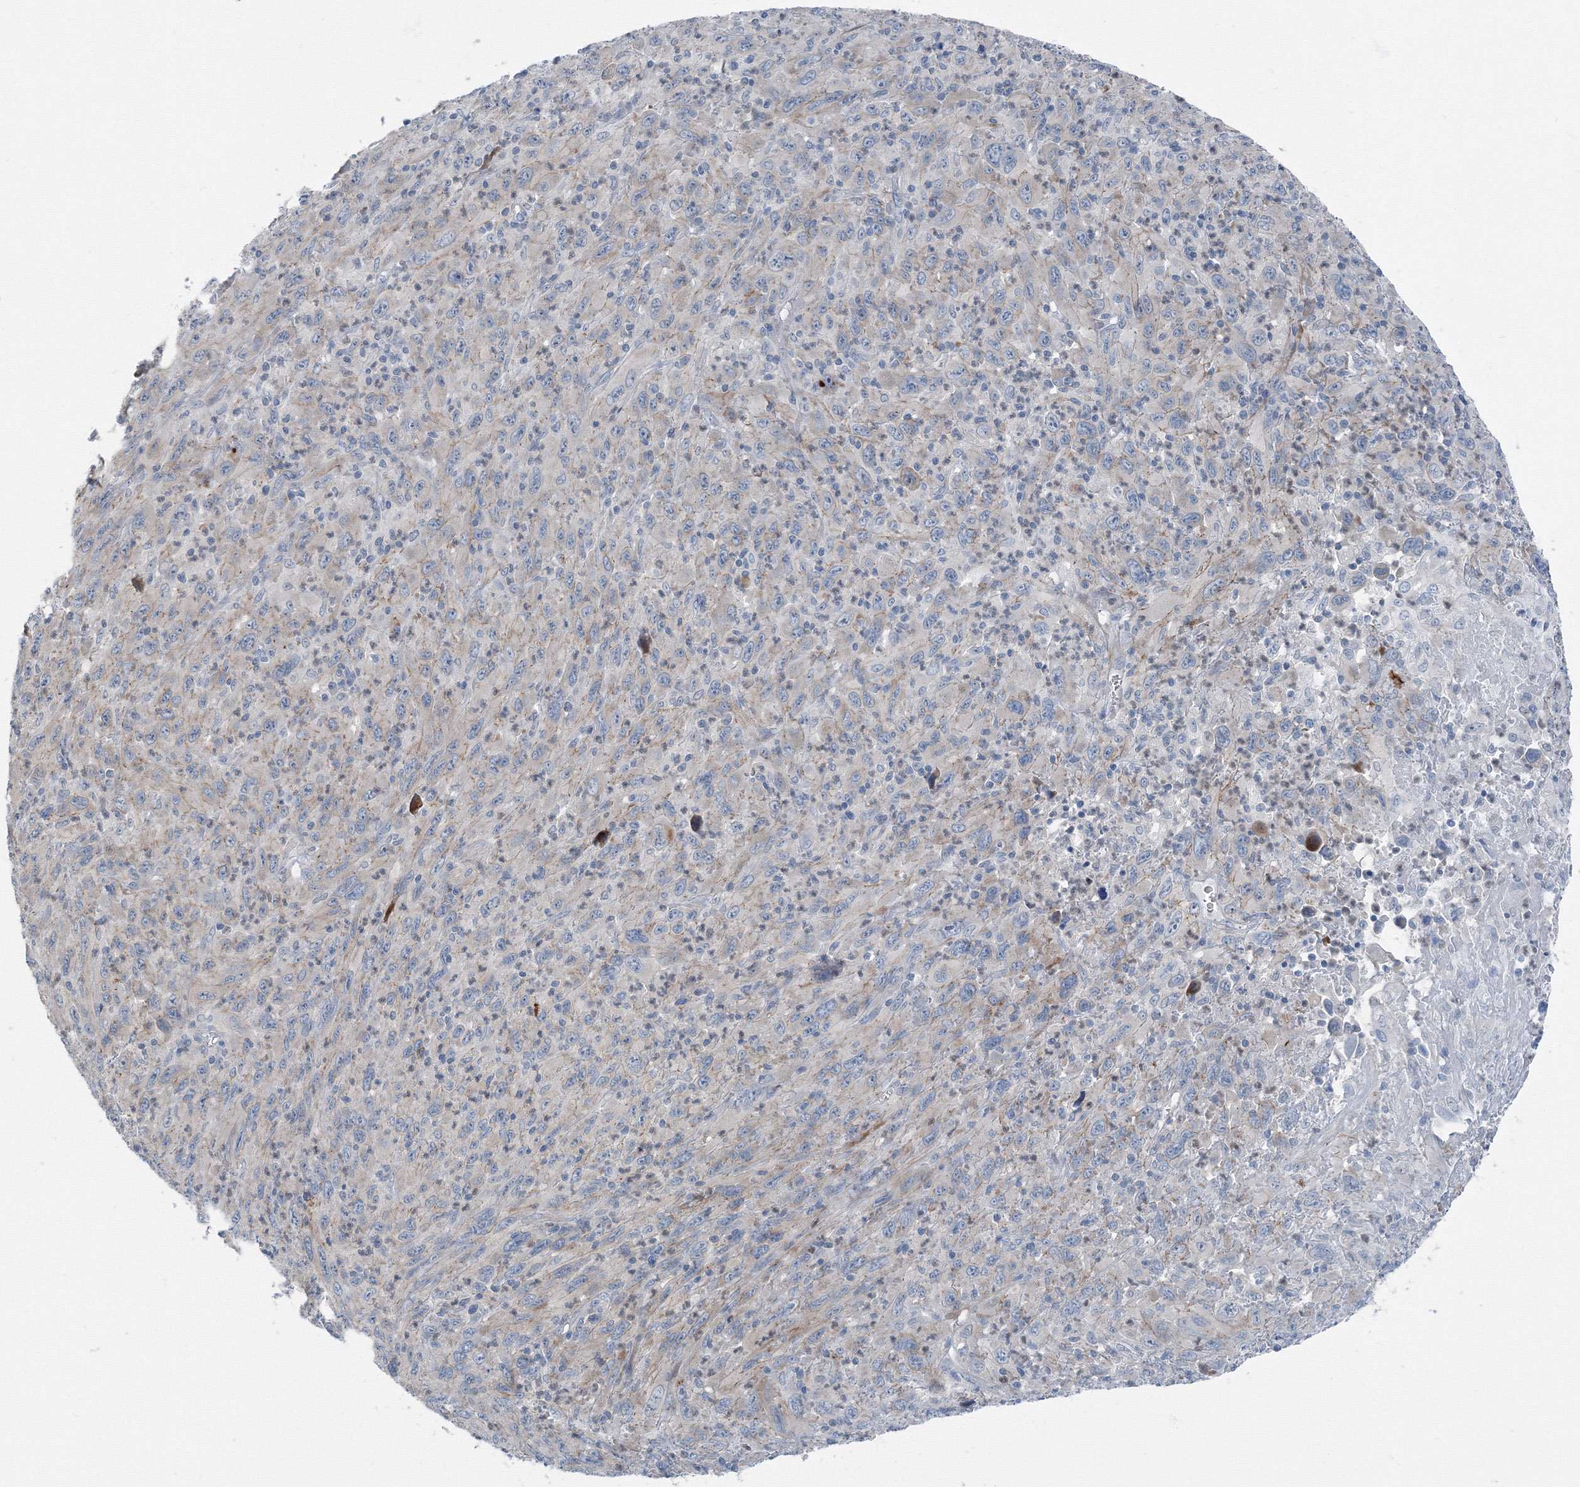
{"staining": {"intensity": "negative", "quantity": "none", "location": "none"}, "tissue": "melanoma", "cell_type": "Tumor cells", "image_type": "cancer", "snomed": [{"axis": "morphology", "description": "Malignant melanoma, Metastatic site"}, {"axis": "topography", "description": "Skin"}], "caption": "The photomicrograph exhibits no significant positivity in tumor cells of malignant melanoma (metastatic site).", "gene": "AASDH", "patient": {"sex": "female", "age": 56}}